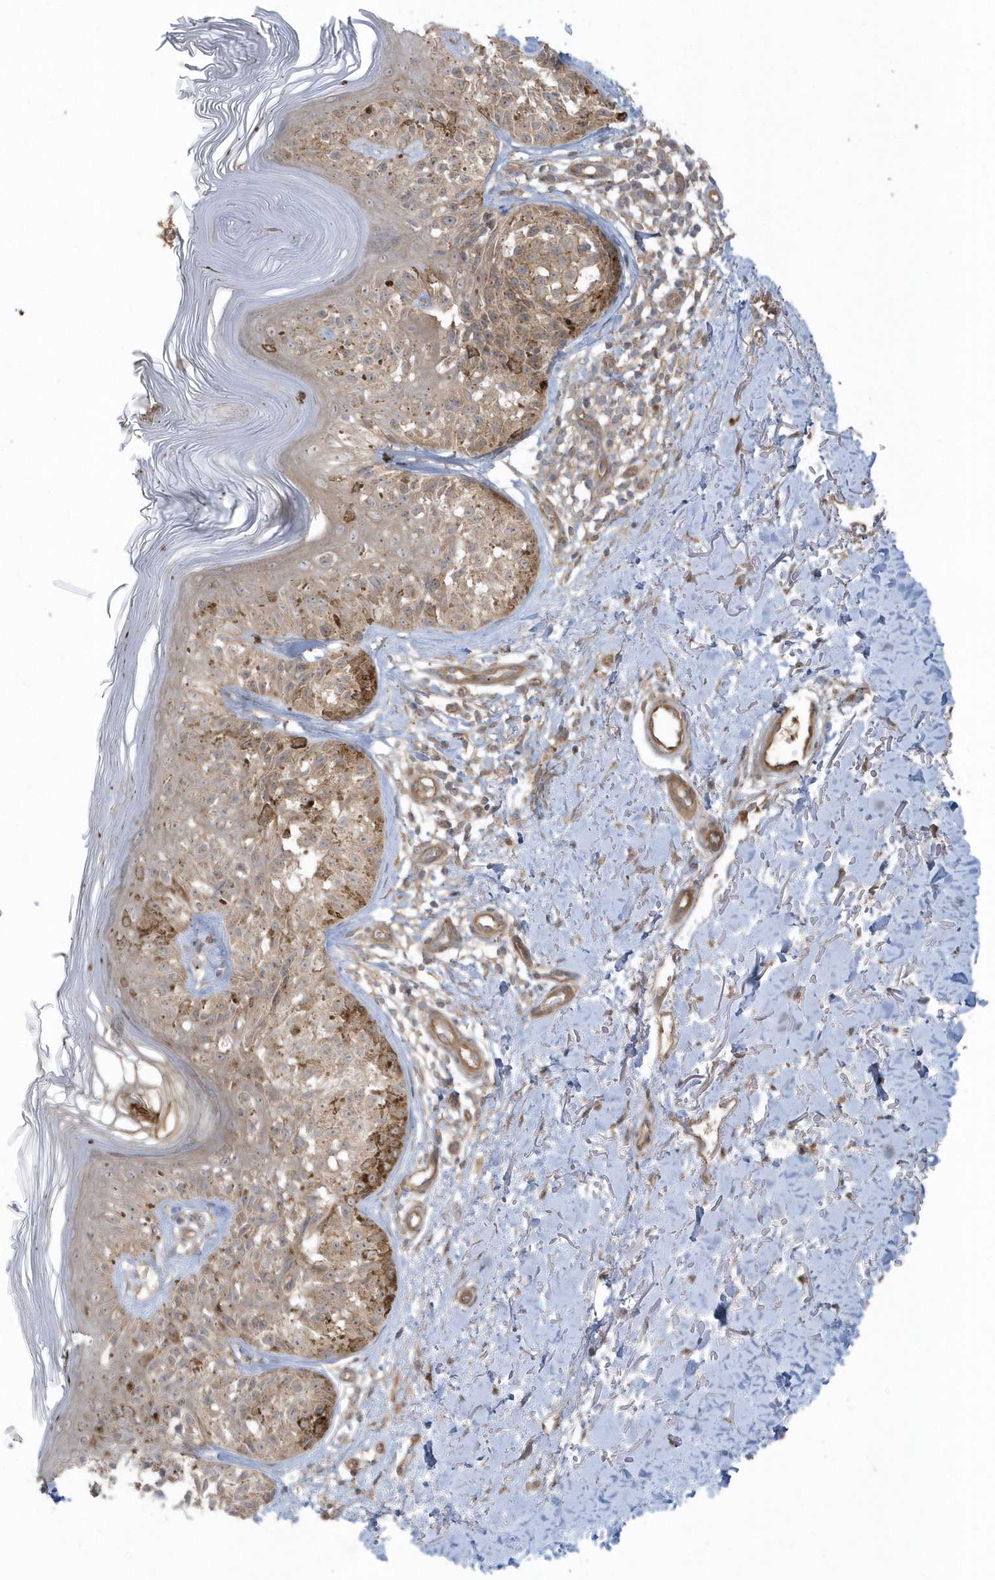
{"staining": {"intensity": "weak", "quantity": ">75%", "location": "cytoplasmic/membranous"}, "tissue": "melanoma", "cell_type": "Tumor cells", "image_type": "cancer", "snomed": [{"axis": "morphology", "description": "Malignant melanoma, NOS"}, {"axis": "topography", "description": "Skin"}], "caption": "This photomicrograph demonstrates malignant melanoma stained with immunohistochemistry to label a protein in brown. The cytoplasmic/membranous of tumor cells show weak positivity for the protein. Nuclei are counter-stained blue.", "gene": "ACTR1A", "patient": {"sex": "female", "age": 50}}